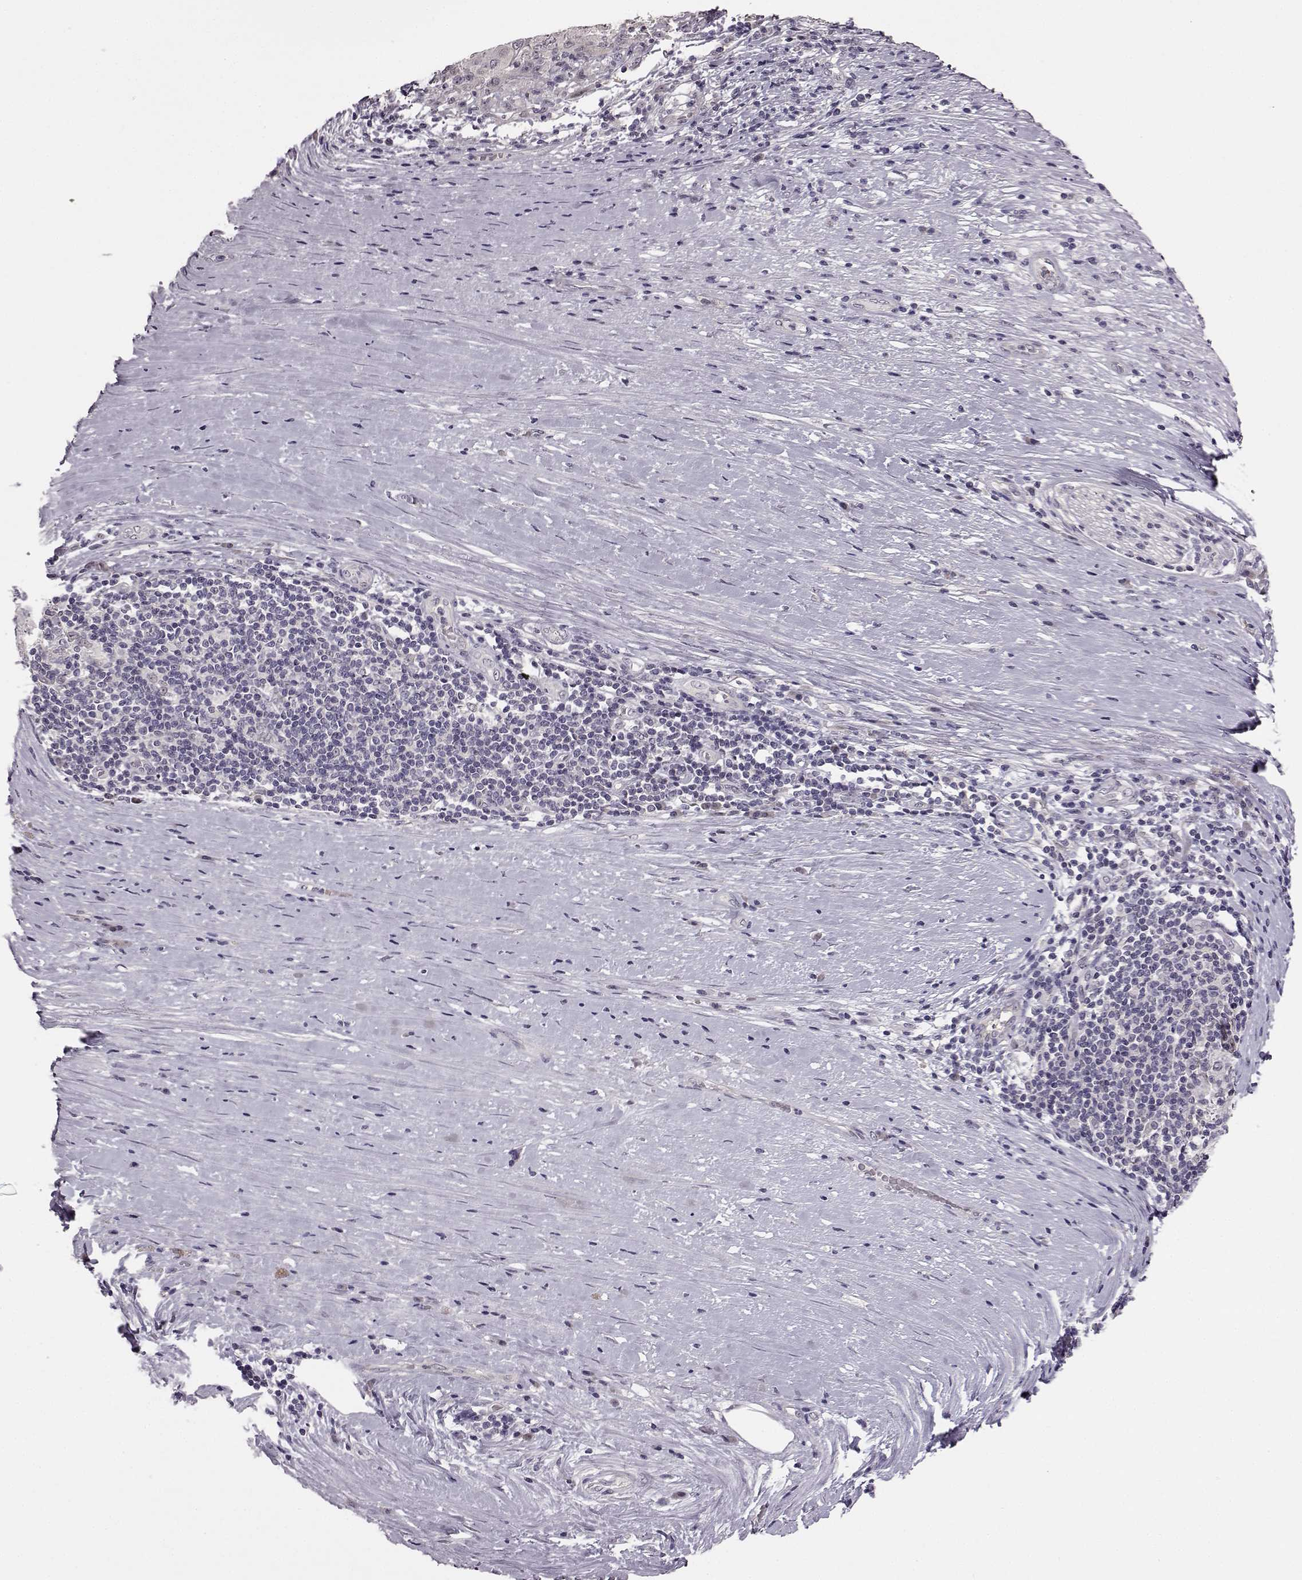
{"staining": {"intensity": "negative", "quantity": "none", "location": "none"}, "tissue": "pancreatic cancer", "cell_type": "Tumor cells", "image_type": "cancer", "snomed": [{"axis": "morphology", "description": "Adenocarcinoma, NOS"}, {"axis": "topography", "description": "Pancreas"}], "caption": "This is a image of immunohistochemistry (IHC) staining of pancreatic cancer, which shows no positivity in tumor cells. (DAB (3,3'-diaminobenzidine) IHC visualized using brightfield microscopy, high magnification).", "gene": "C10orf62", "patient": {"sex": "male", "age": 63}}